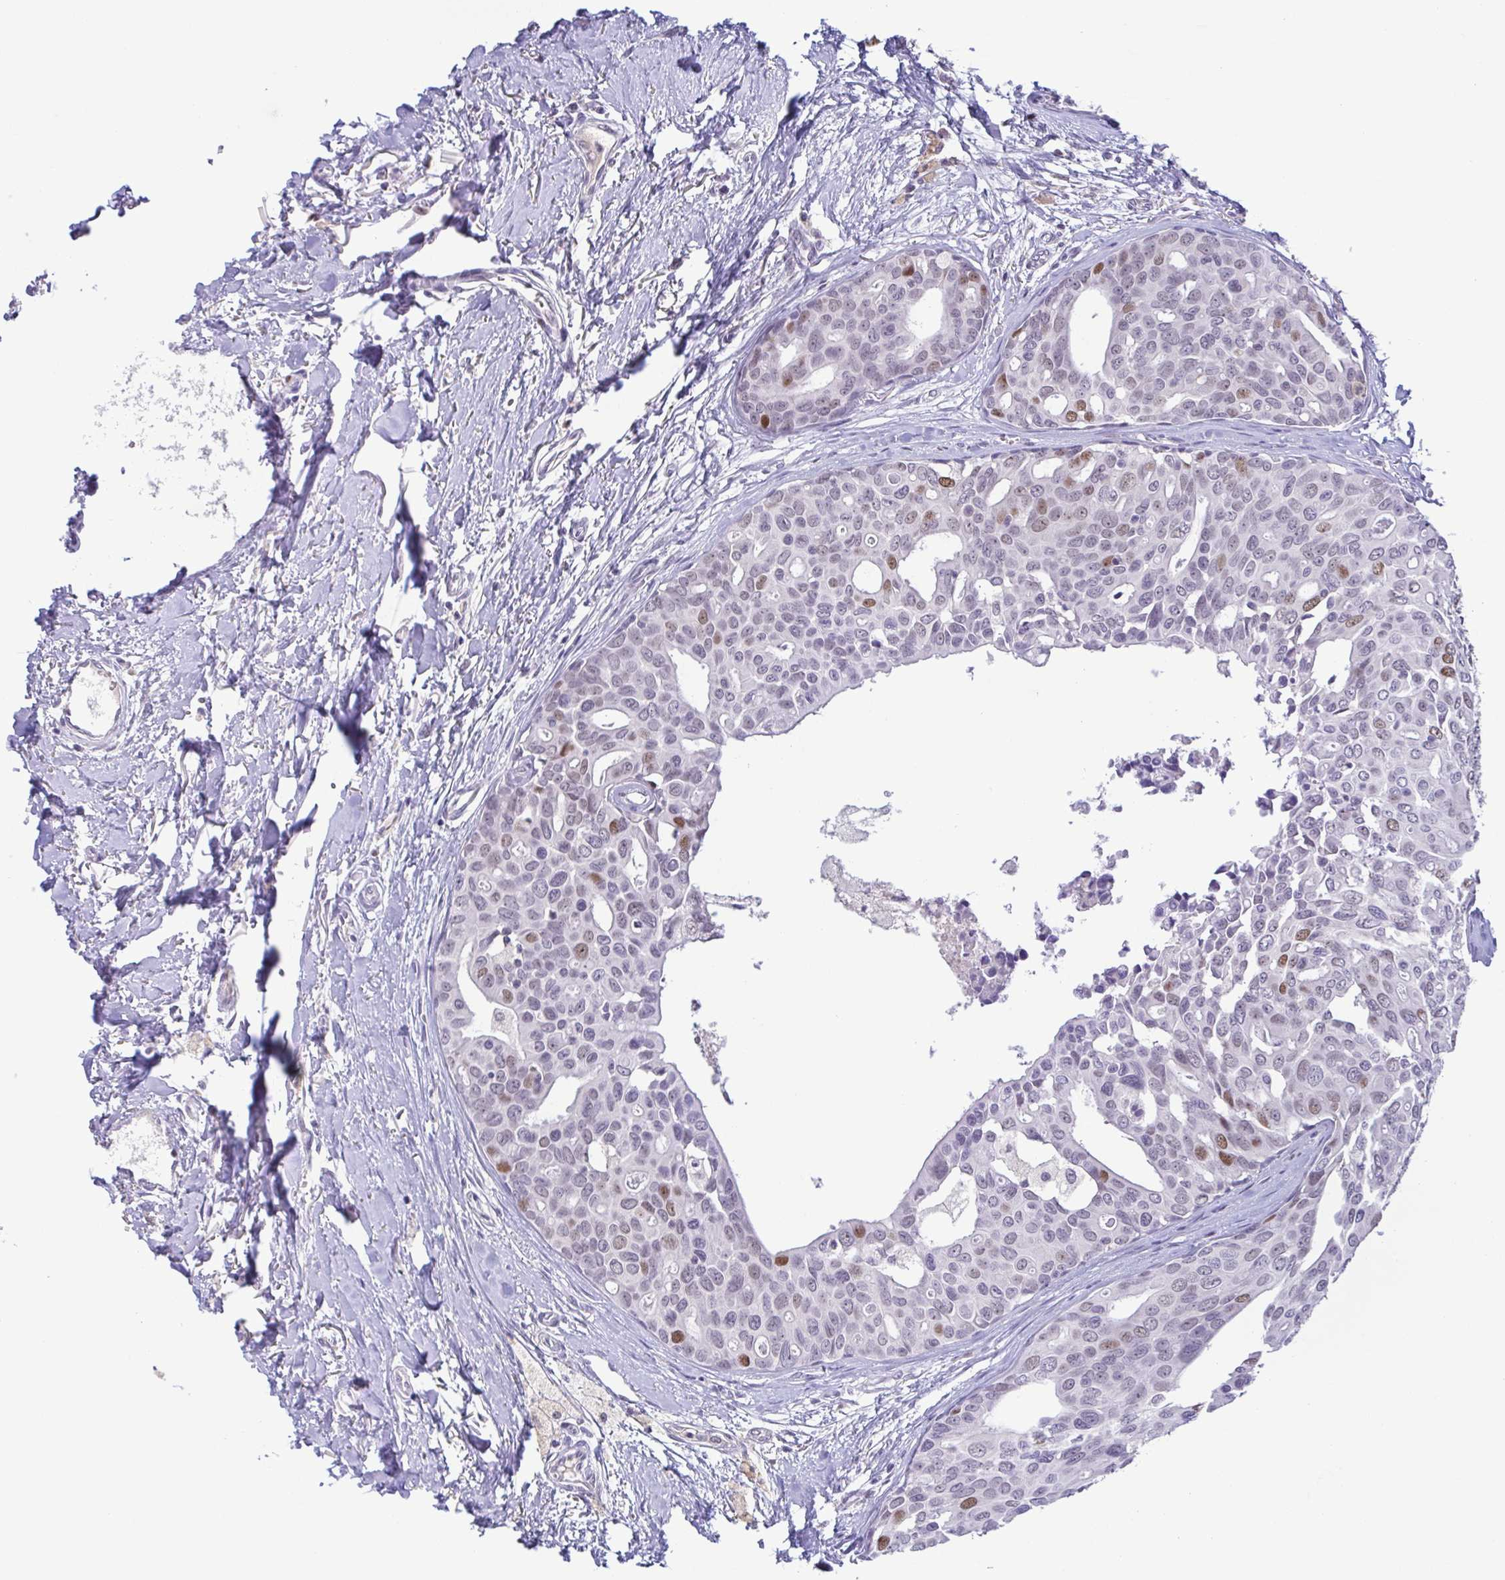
{"staining": {"intensity": "moderate", "quantity": "<25%", "location": "nuclear"}, "tissue": "breast cancer", "cell_type": "Tumor cells", "image_type": "cancer", "snomed": [{"axis": "morphology", "description": "Duct carcinoma"}, {"axis": "topography", "description": "Breast"}], "caption": "A high-resolution image shows IHC staining of invasive ductal carcinoma (breast), which demonstrates moderate nuclear positivity in approximately <25% of tumor cells.", "gene": "TIPIN", "patient": {"sex": "female", "age": 54}}